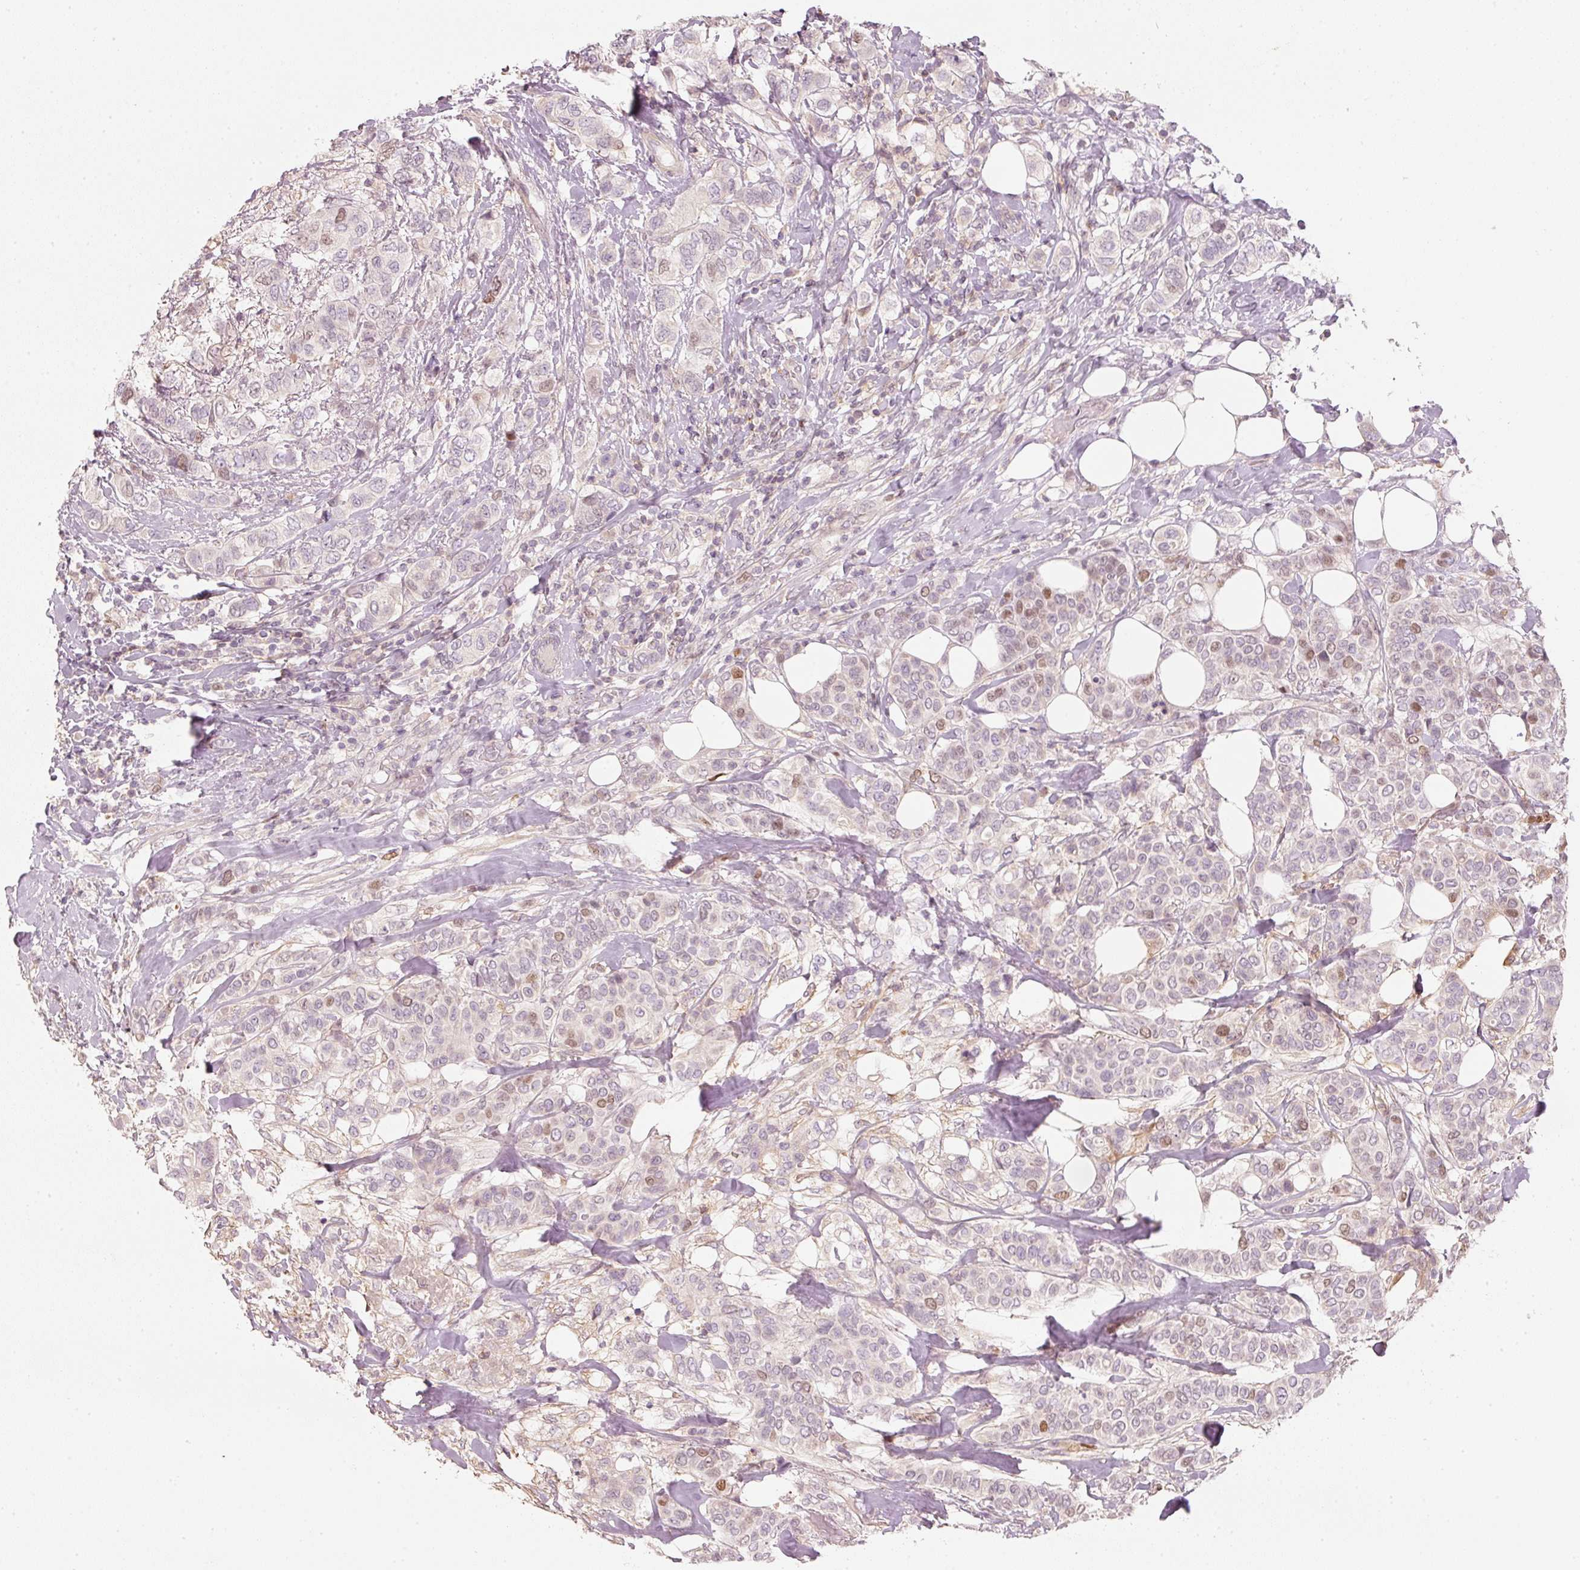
{"staining": {"intensity": "moderate", "quantity": "<25%", "location": "nuclear"}, "tissue": "breast cancer", "cell_type": "Tumor cells", "image_type": "cancer", "snomed": [{"axis": "morphology", "description": "Lobular carcinoma"}, {"axis": "topography", "description": "Breast"}], "caption": "Tumor cells reveal low levels of moderate nuclear staining in about <25% of cells in breast lobular carcinoma.", "gene": "TREX2", "patient": {"sex": "female", "age": 51}}